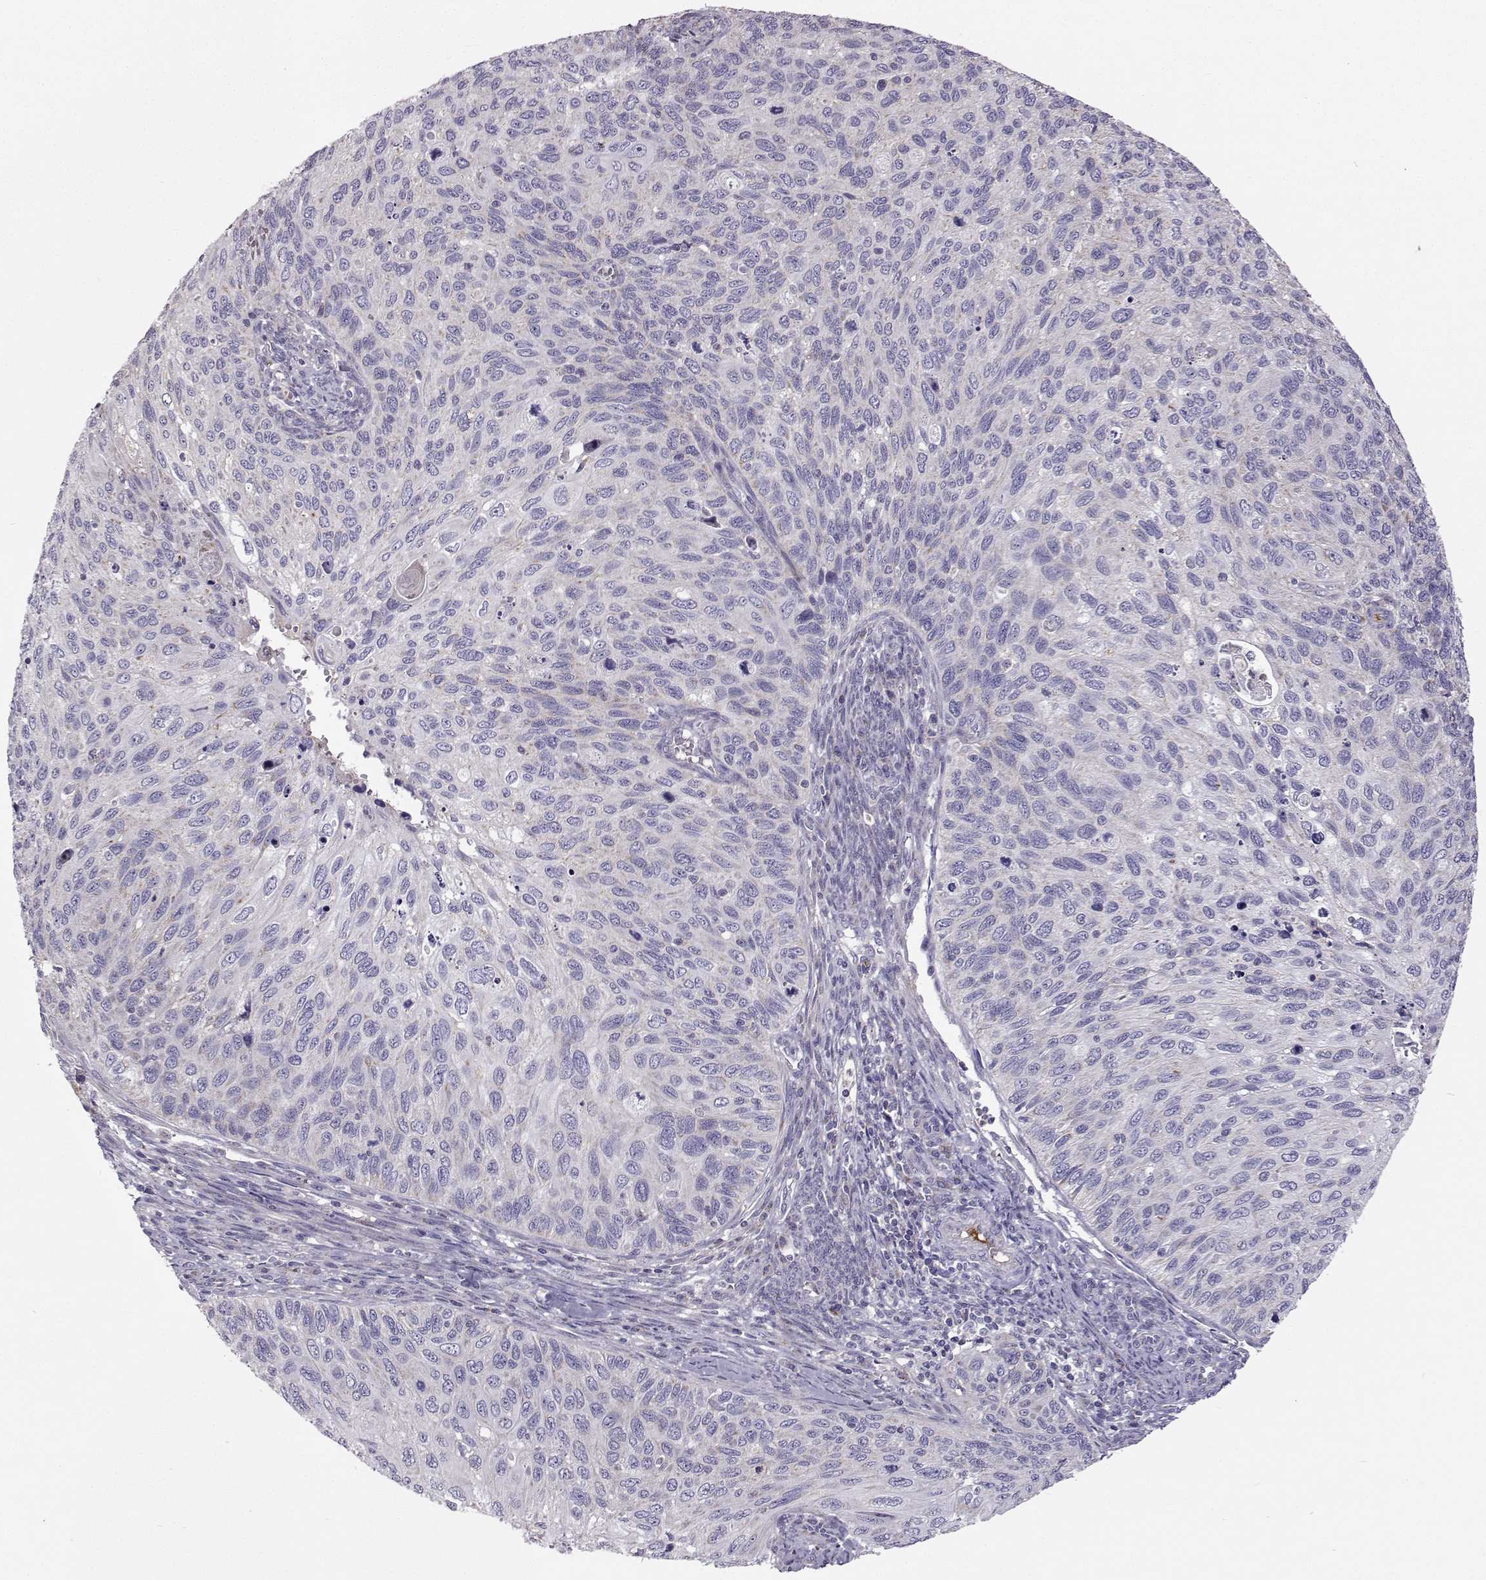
{"staining": {"intensity": "negative", "quantity": "none", "location": "none"}, "tissue": "cervical cancer", "cell_type": "Tumor cells", "image_type": "cancer", "snomed": [{"axis": "morphology", "description": "Squamous cell carcinoma, NOS"}, {"axis": "topography", "description": "Cervix"}], "caption": "There is no significant positivity in tumor cells of cervical cancer (squamous cell carcinoma).", "gene": "CLN6", "patient": {"sex": "female", "age": 70}}